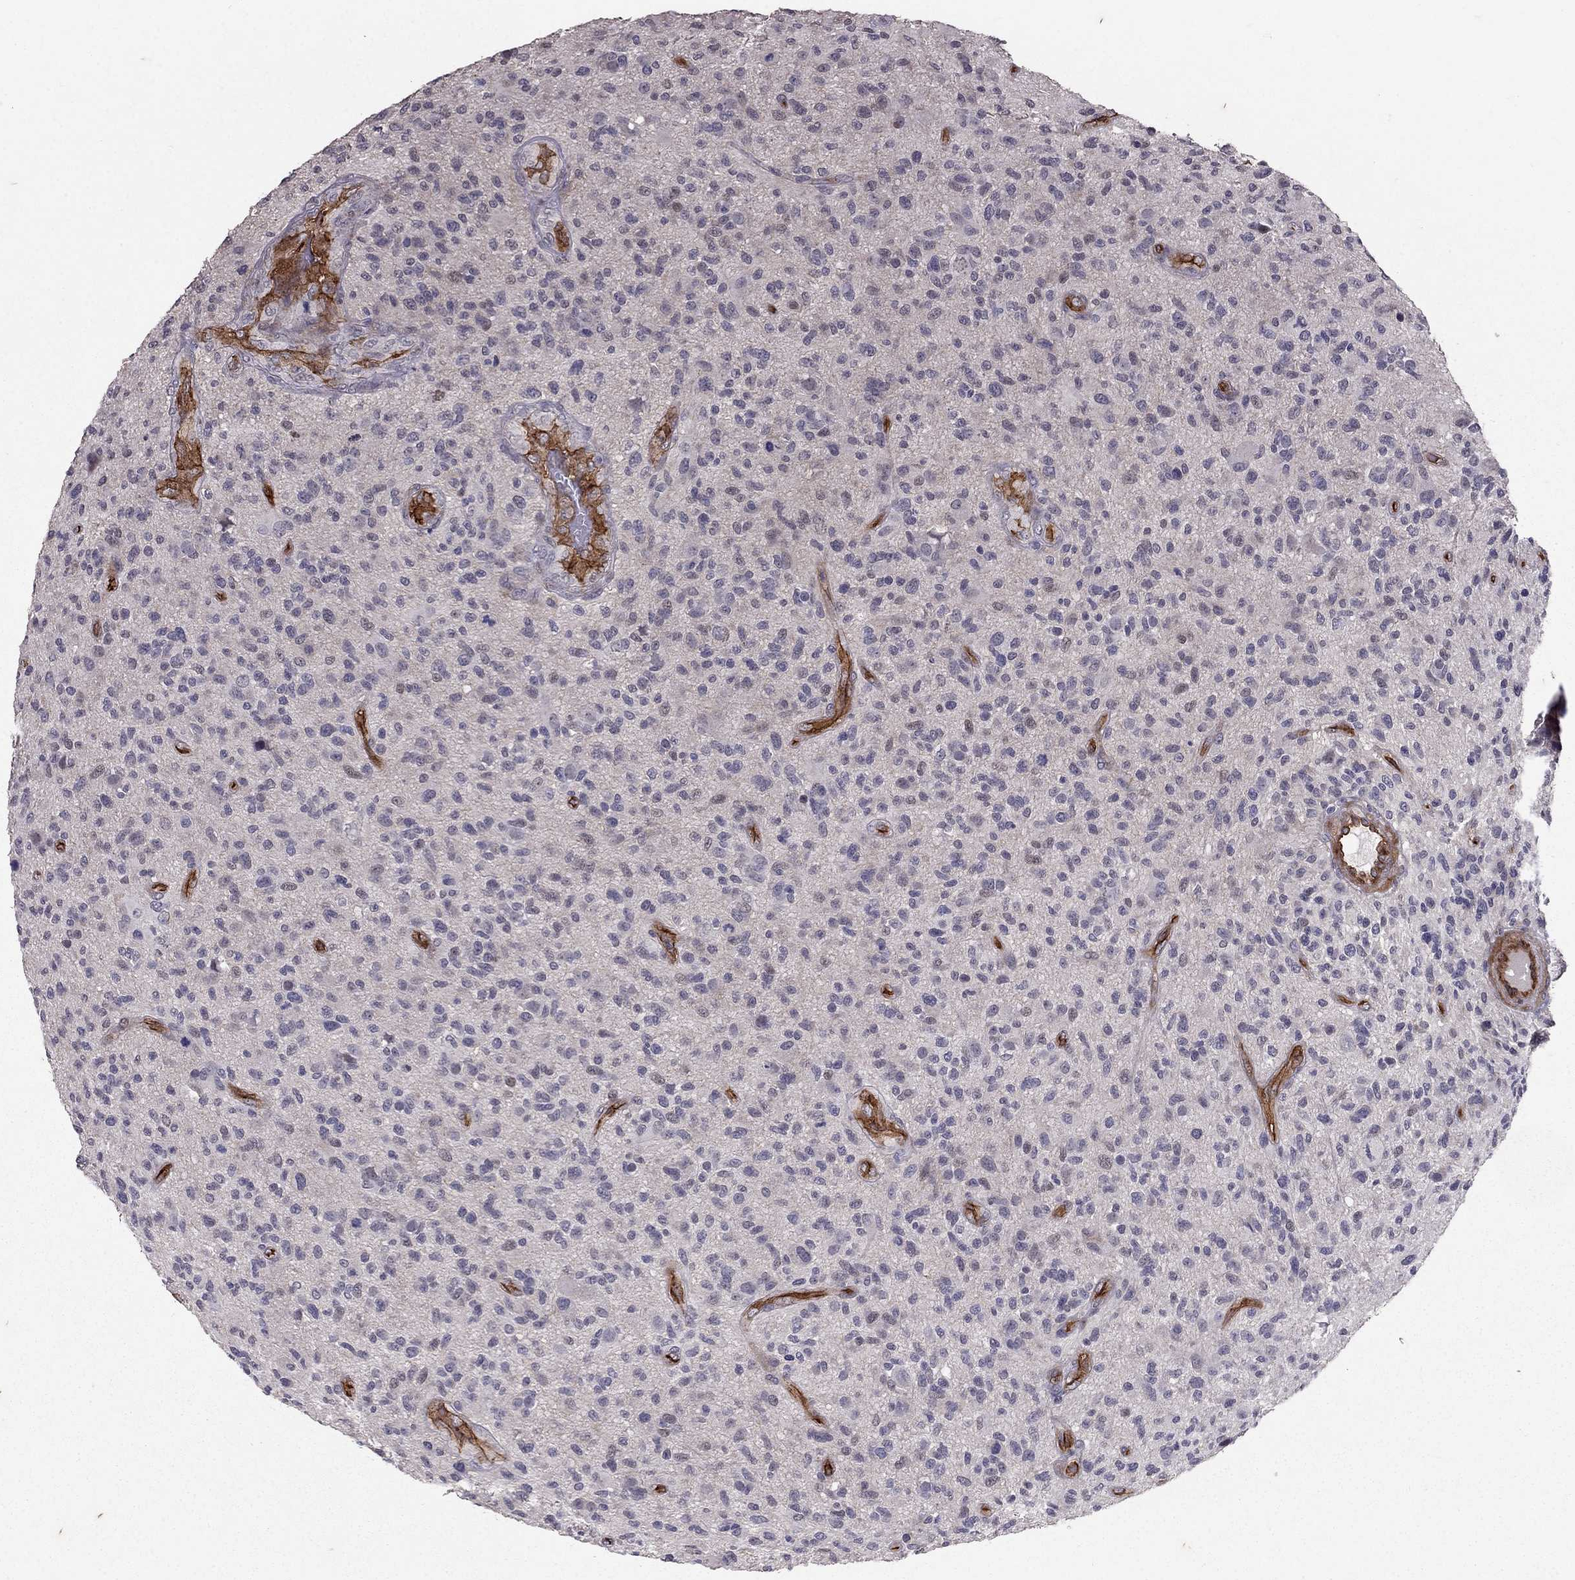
{"staining": {"intensity": "negative", "quantity": "none", "location": "none"}, "tissue": "glioma", "cell_type": "Tumor cells", "image_type": "cancer", "snomed": [{"axis": "morphology", "description": "Glioma, malignant, High grade"}, {"axis": "topography", "description": "Brain"}], "caption": "Immunohistochemistry (IHC) image of malignant glioma (high-grade) stained for a protein (brown), which reveals no expression in tumor cells.", "gene": "RASIP1", "patient": {"sex": "male", "age": 47}}